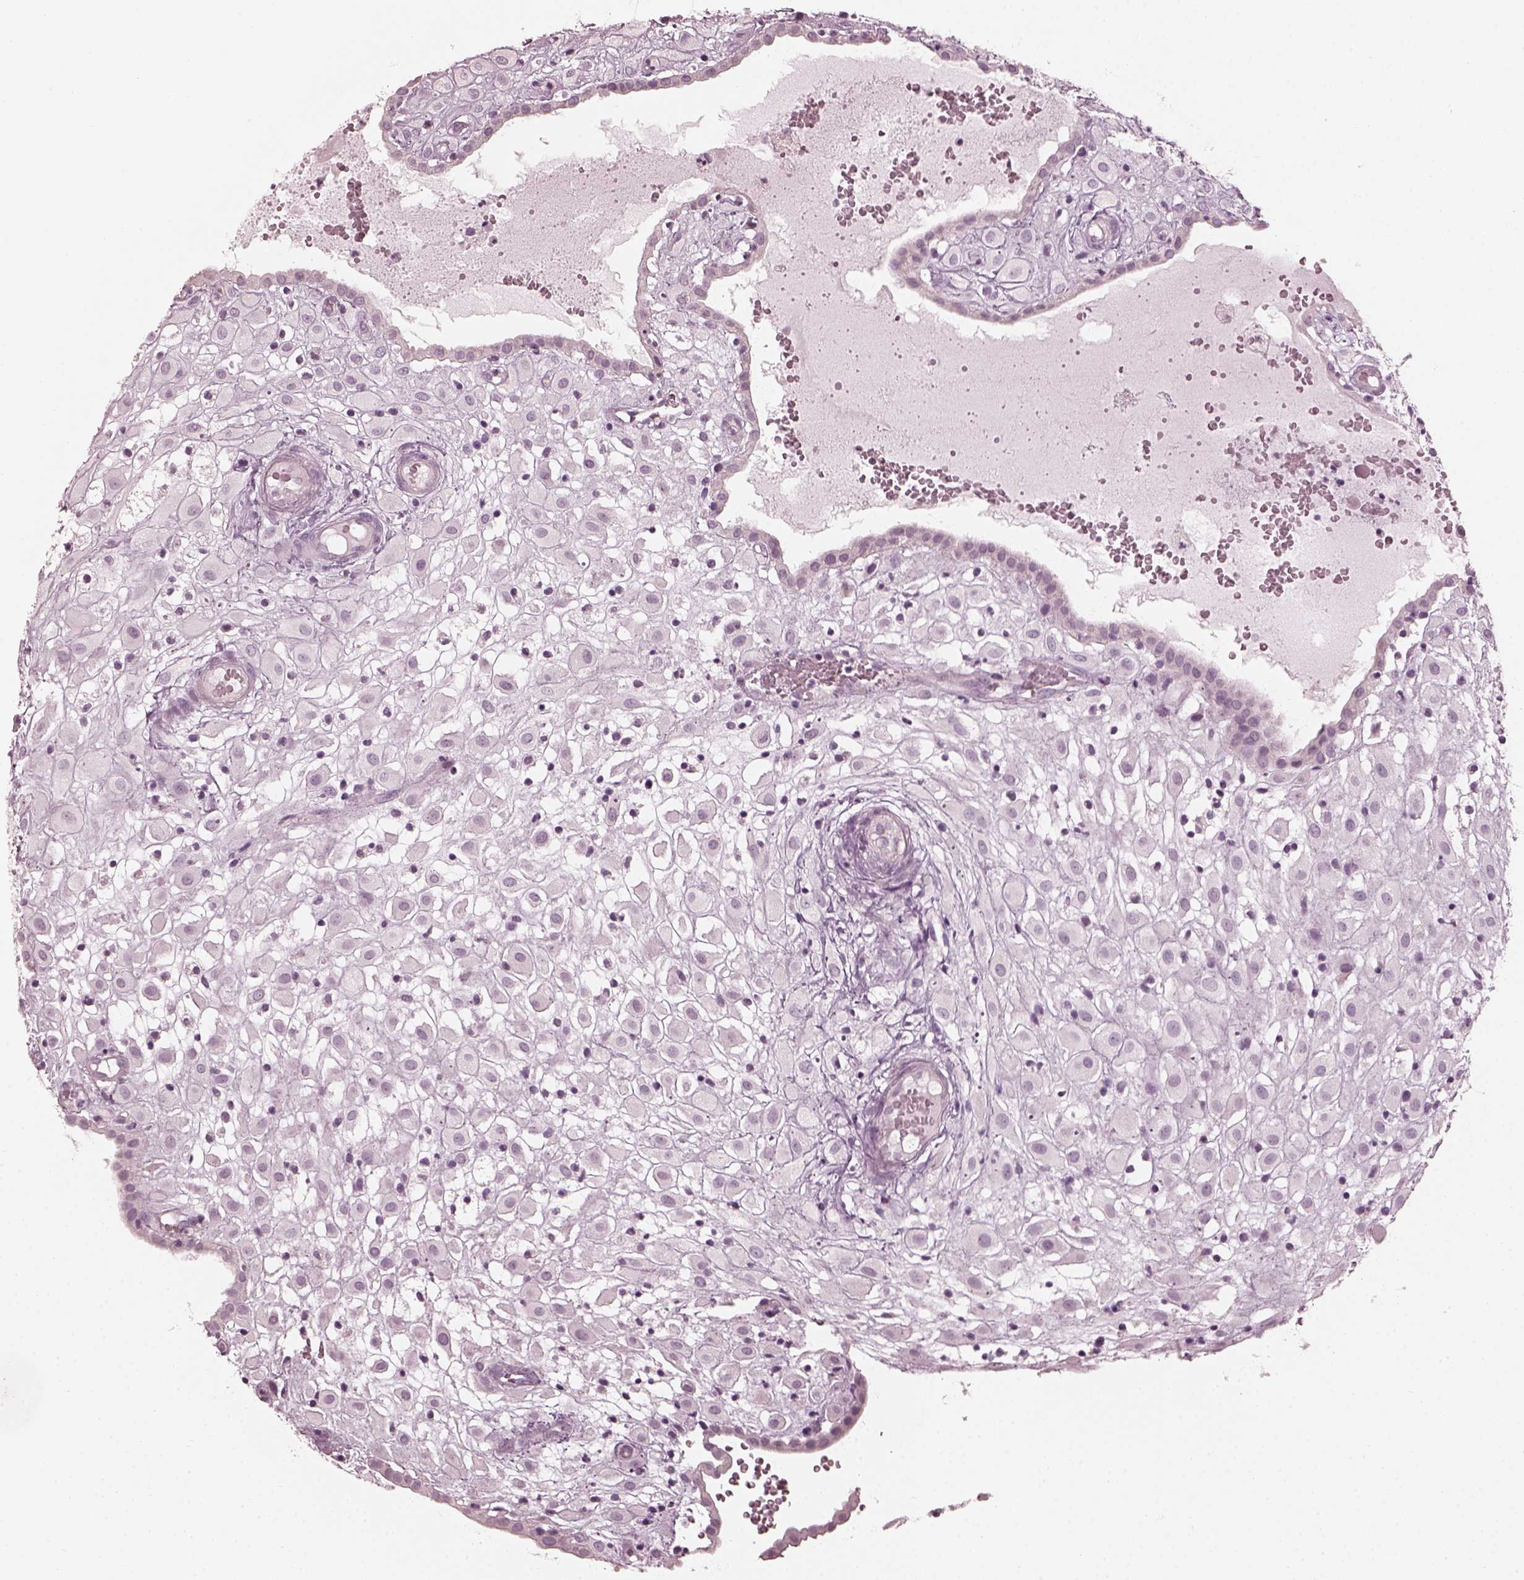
{"staining": {"intensity": "negative", "quantity": "none", "location": "none"}, "tissue": "placenta", "cell_type": "Decidual cells", "image_type": "normal", "snomed": [{"axis": "morphology", "description": "Normal tissue, NOS"}, {"axis": "topography", "description": "Placenta"}], "caption": "Image shows no significant protein expression in decidual cells of benign placenta. (DAB (3,3'-diaminobenzidine) IHC with hematoxylin counter stain).", "gene": "SAXO2", "patient": {"sex": "female", "age": 24}}